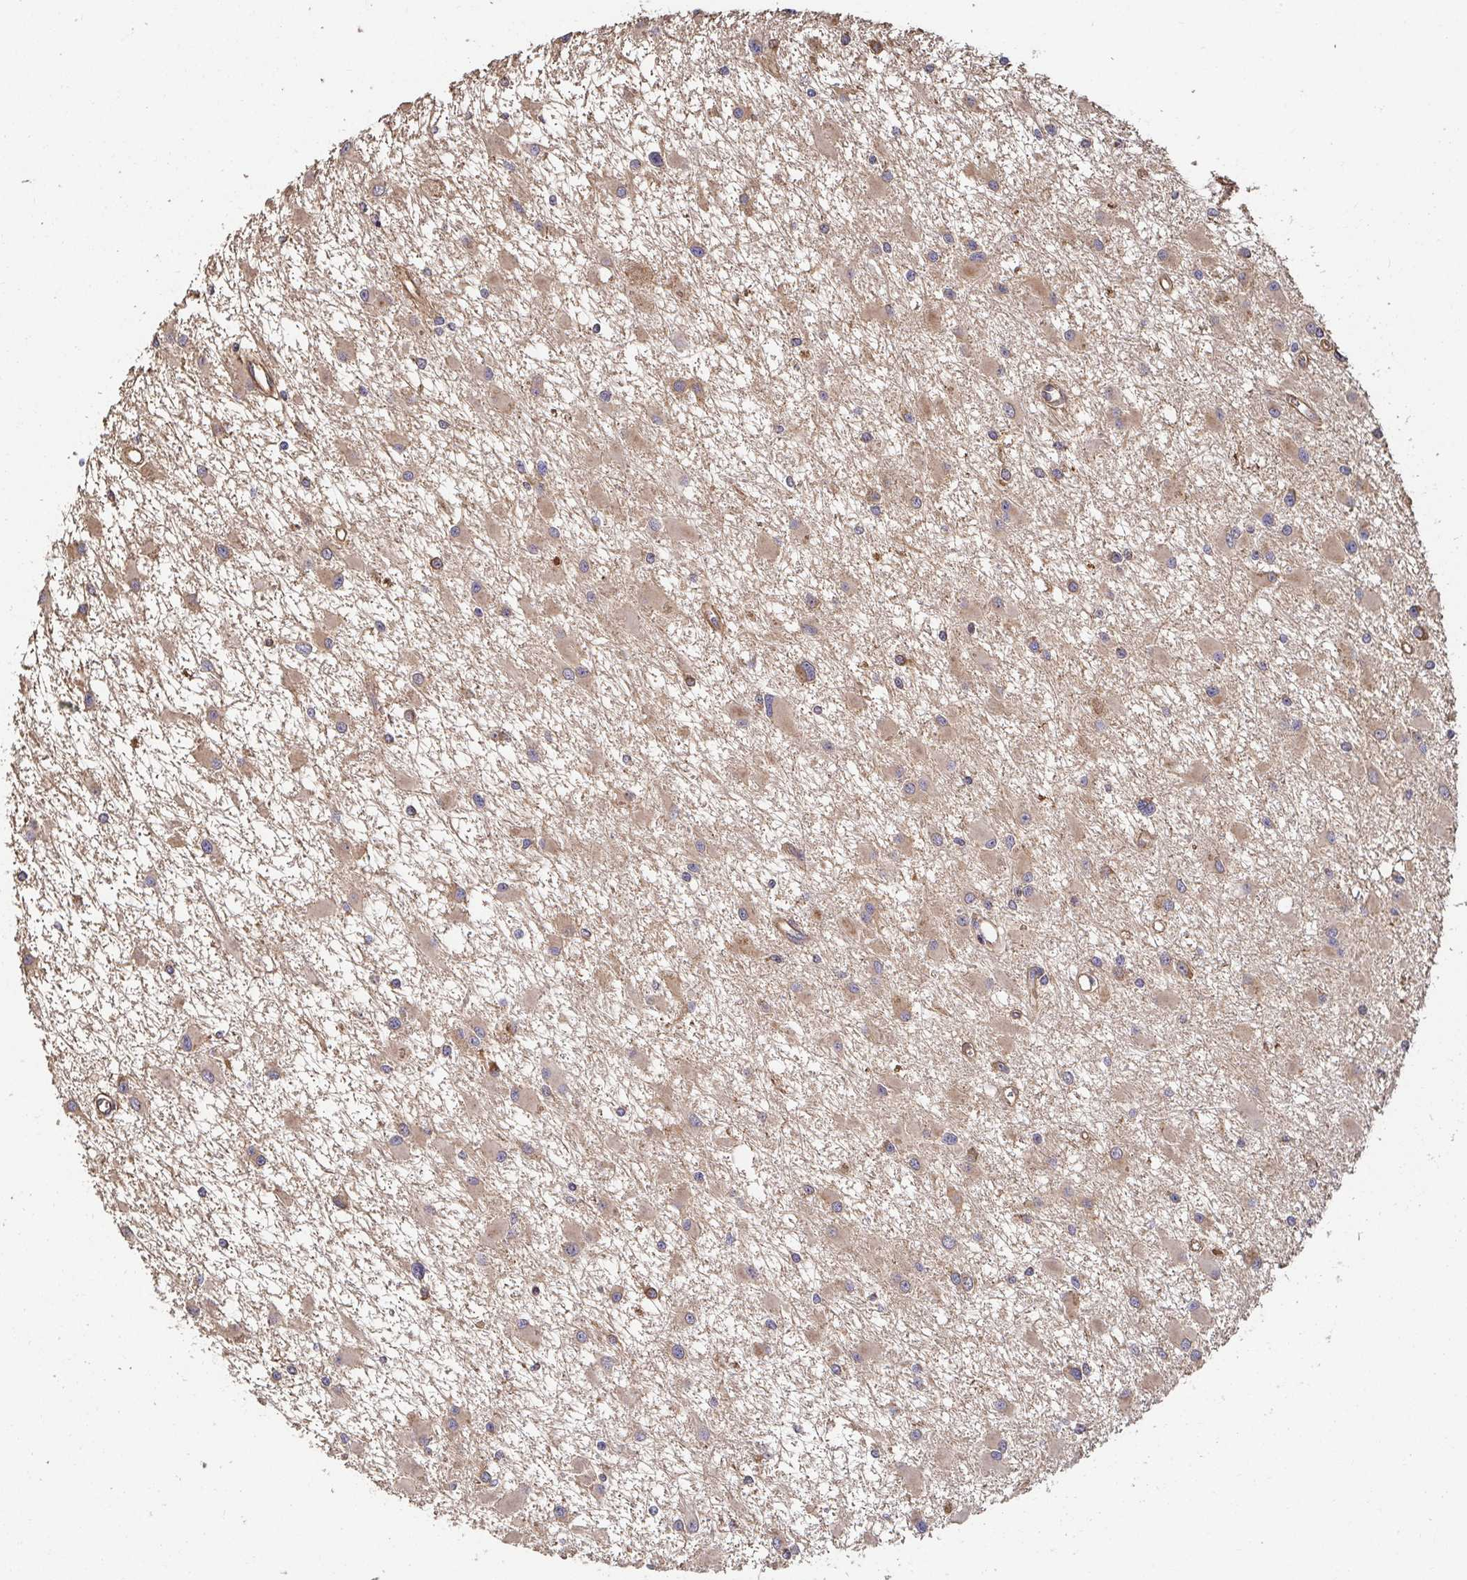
{"staining": {"intensity": "weak", "quantity": "25%-75%", "location": "cytoplasmic/membranous"}, "tissue": "glioma", "cell_type": "Tumor cells", "image_type": "cancer", "snomed": [{"axis": "morphology", "description": "Glioma, malignant, High grade"}, {"axis": "topography", "description": "Brain"}], "caption": "An image showing weak cytoplasmic/membranous positivity in about 25%-75% of tumor cells in high-grade glioma (malignant), as visualized by brown immunohistochemical staining.", "gene": "APBB1", "patient": {"sex": "male", "age": 54}}